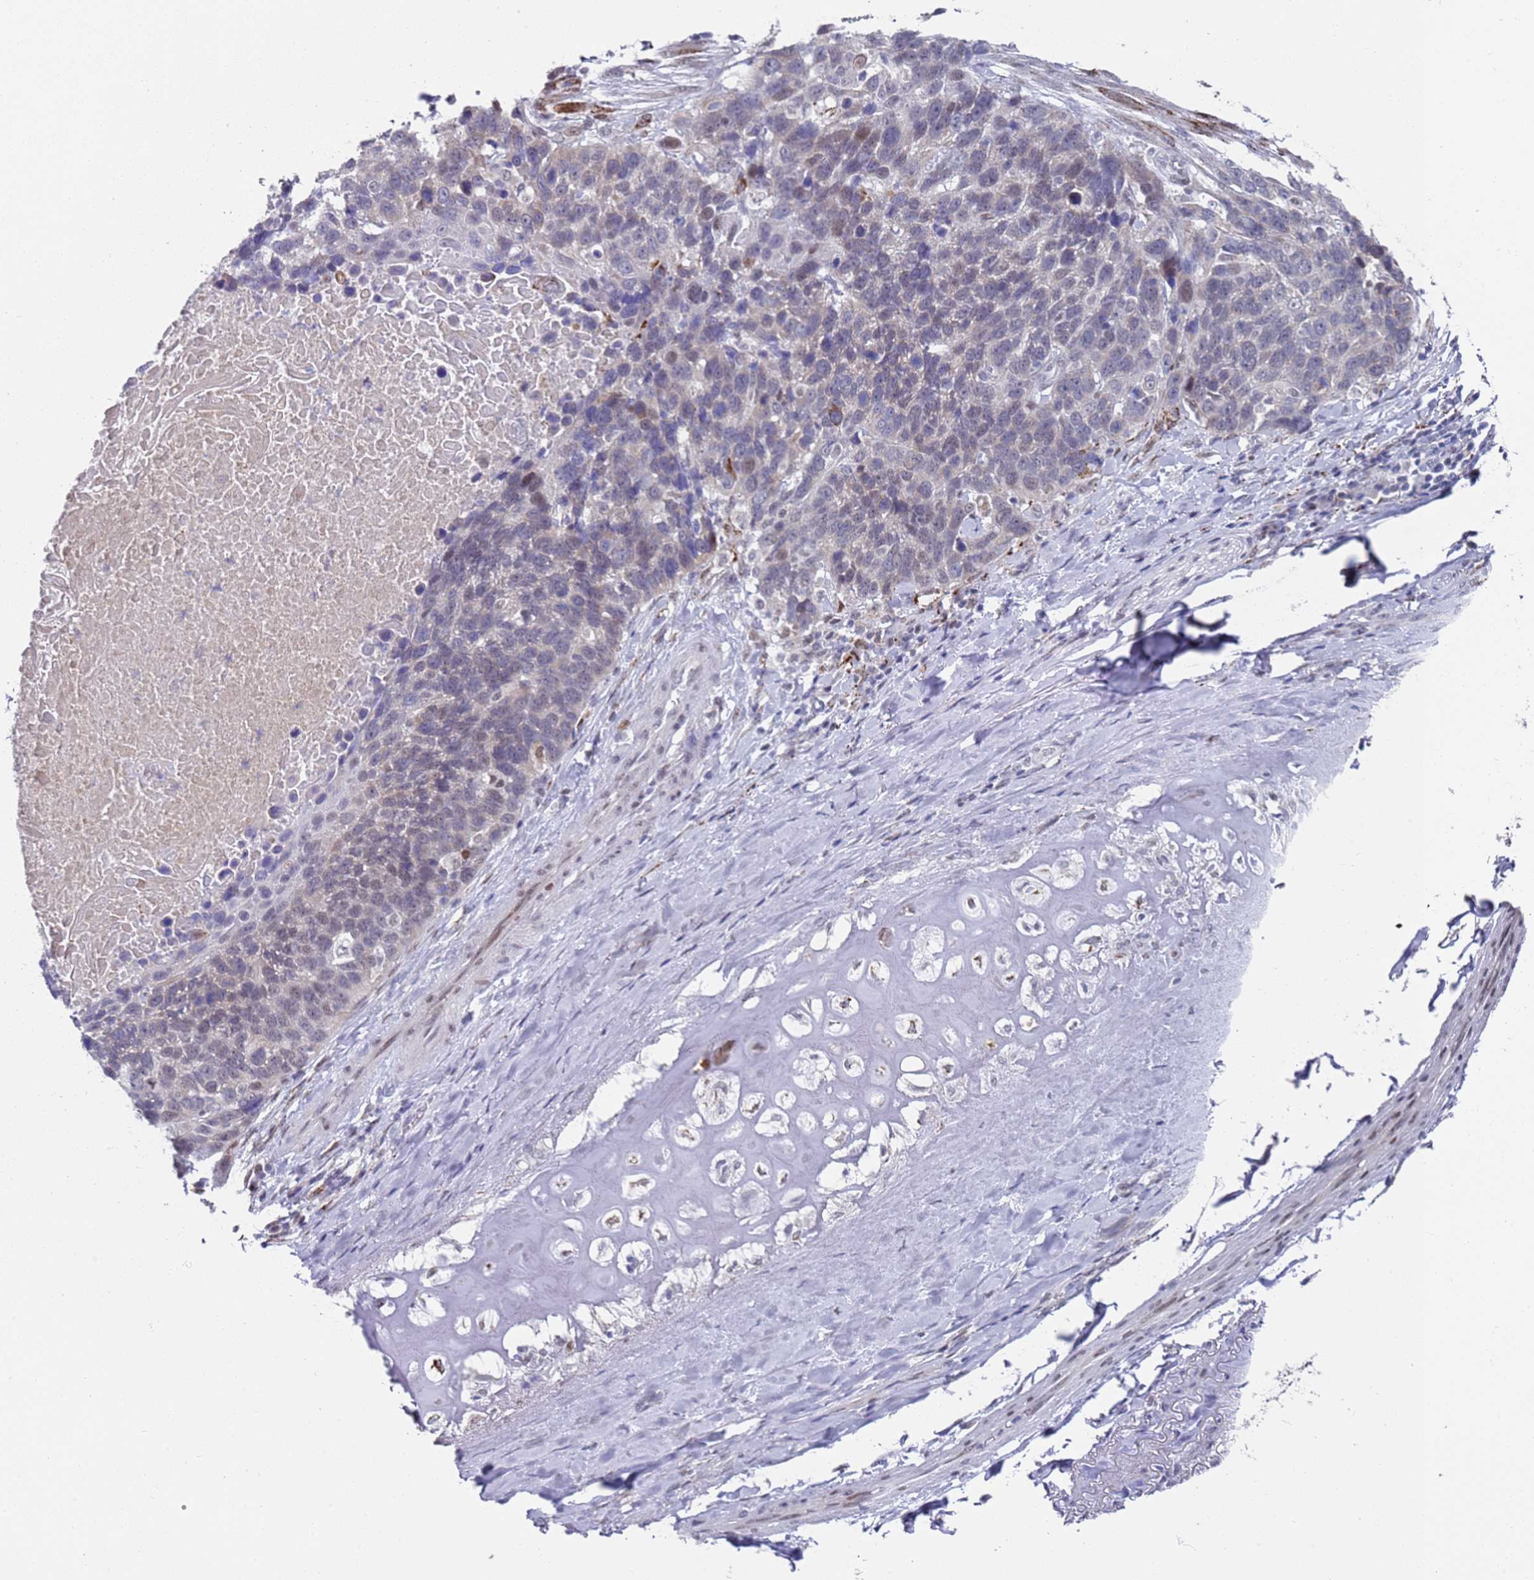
{"staining": {"intensity": "weak", "quantity": "<25%", "location": "cytoplasmic/membranous,nuclear"}, "tissue": "lung cancer", "cell_type": "Tumor cells", "image_type": "cancer", "snomed": [{"axis": "morphology", "description": "Squamous cell carcinoma, NOS"}, {"axis": "topography", "description": "Lung"}], "caption": "An immunohistochemistry photomicrograph of lung cancer is shown. There is no staining in tumor cells of lung cancer. (Immunohistochemistry, brightfield microscopy, high magnification).", "gene": "COPS6", "patient": {"sex": "male", "age": 66}}